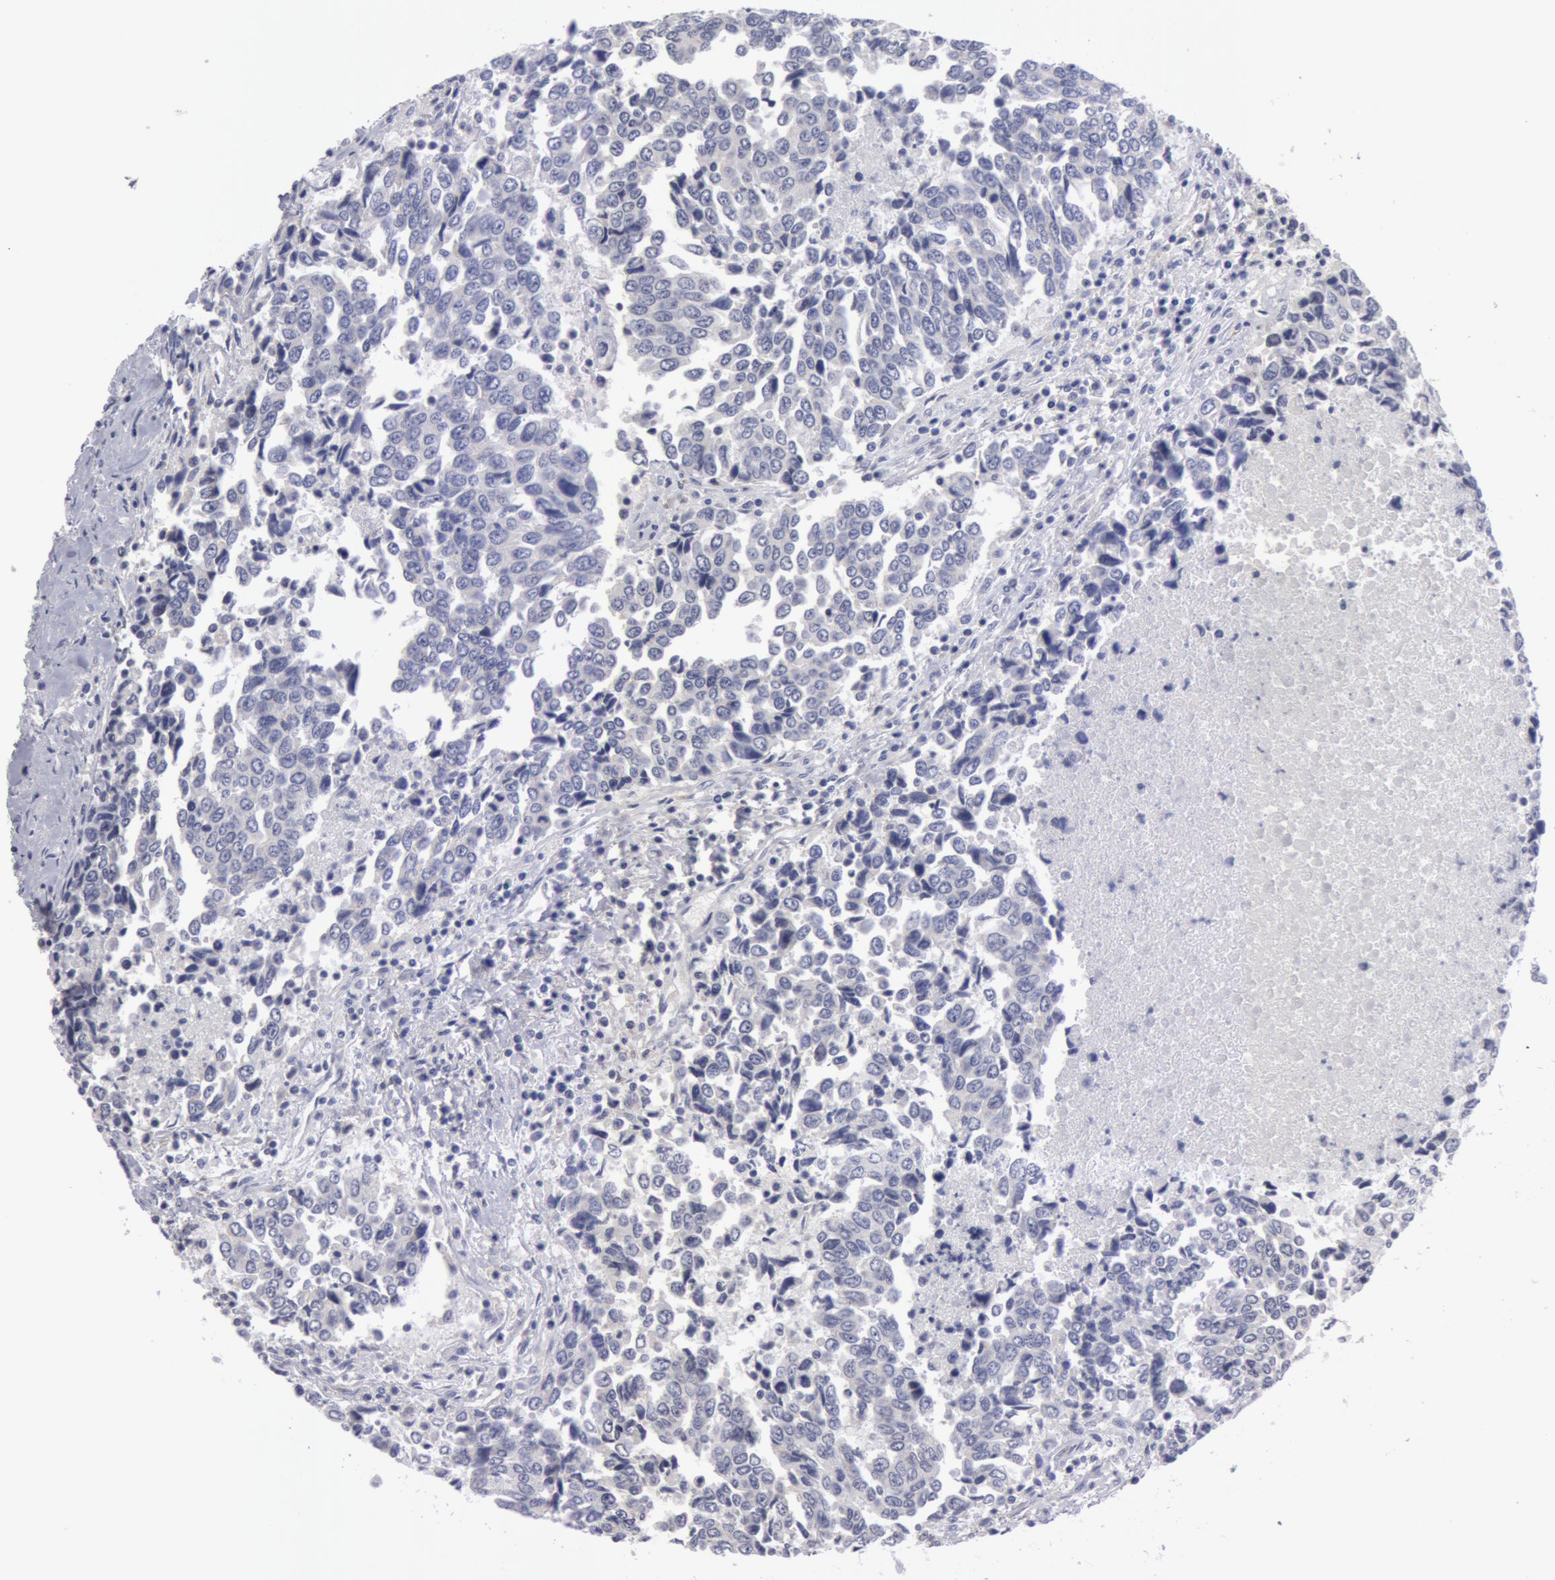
{"staining": {"intensity": "negative", "quantity": "none", "location": "none"}, "tissue": "urothelial cancer", "cell_type": "Tumor cells", "image_type": "cancer", "snomed": [{"axis": "morphology", "description": "Urothelial carcinoma, High grade"}, {"axis": "topography", "description": "Urinary bladder"}], "caption": "High-grade urothelial carcinoma was stained to show a protein in brown. There is no significant expression in tumor cells.", "gene": "NLGN4X", "patient": {"sex": "male", "age": 86}}